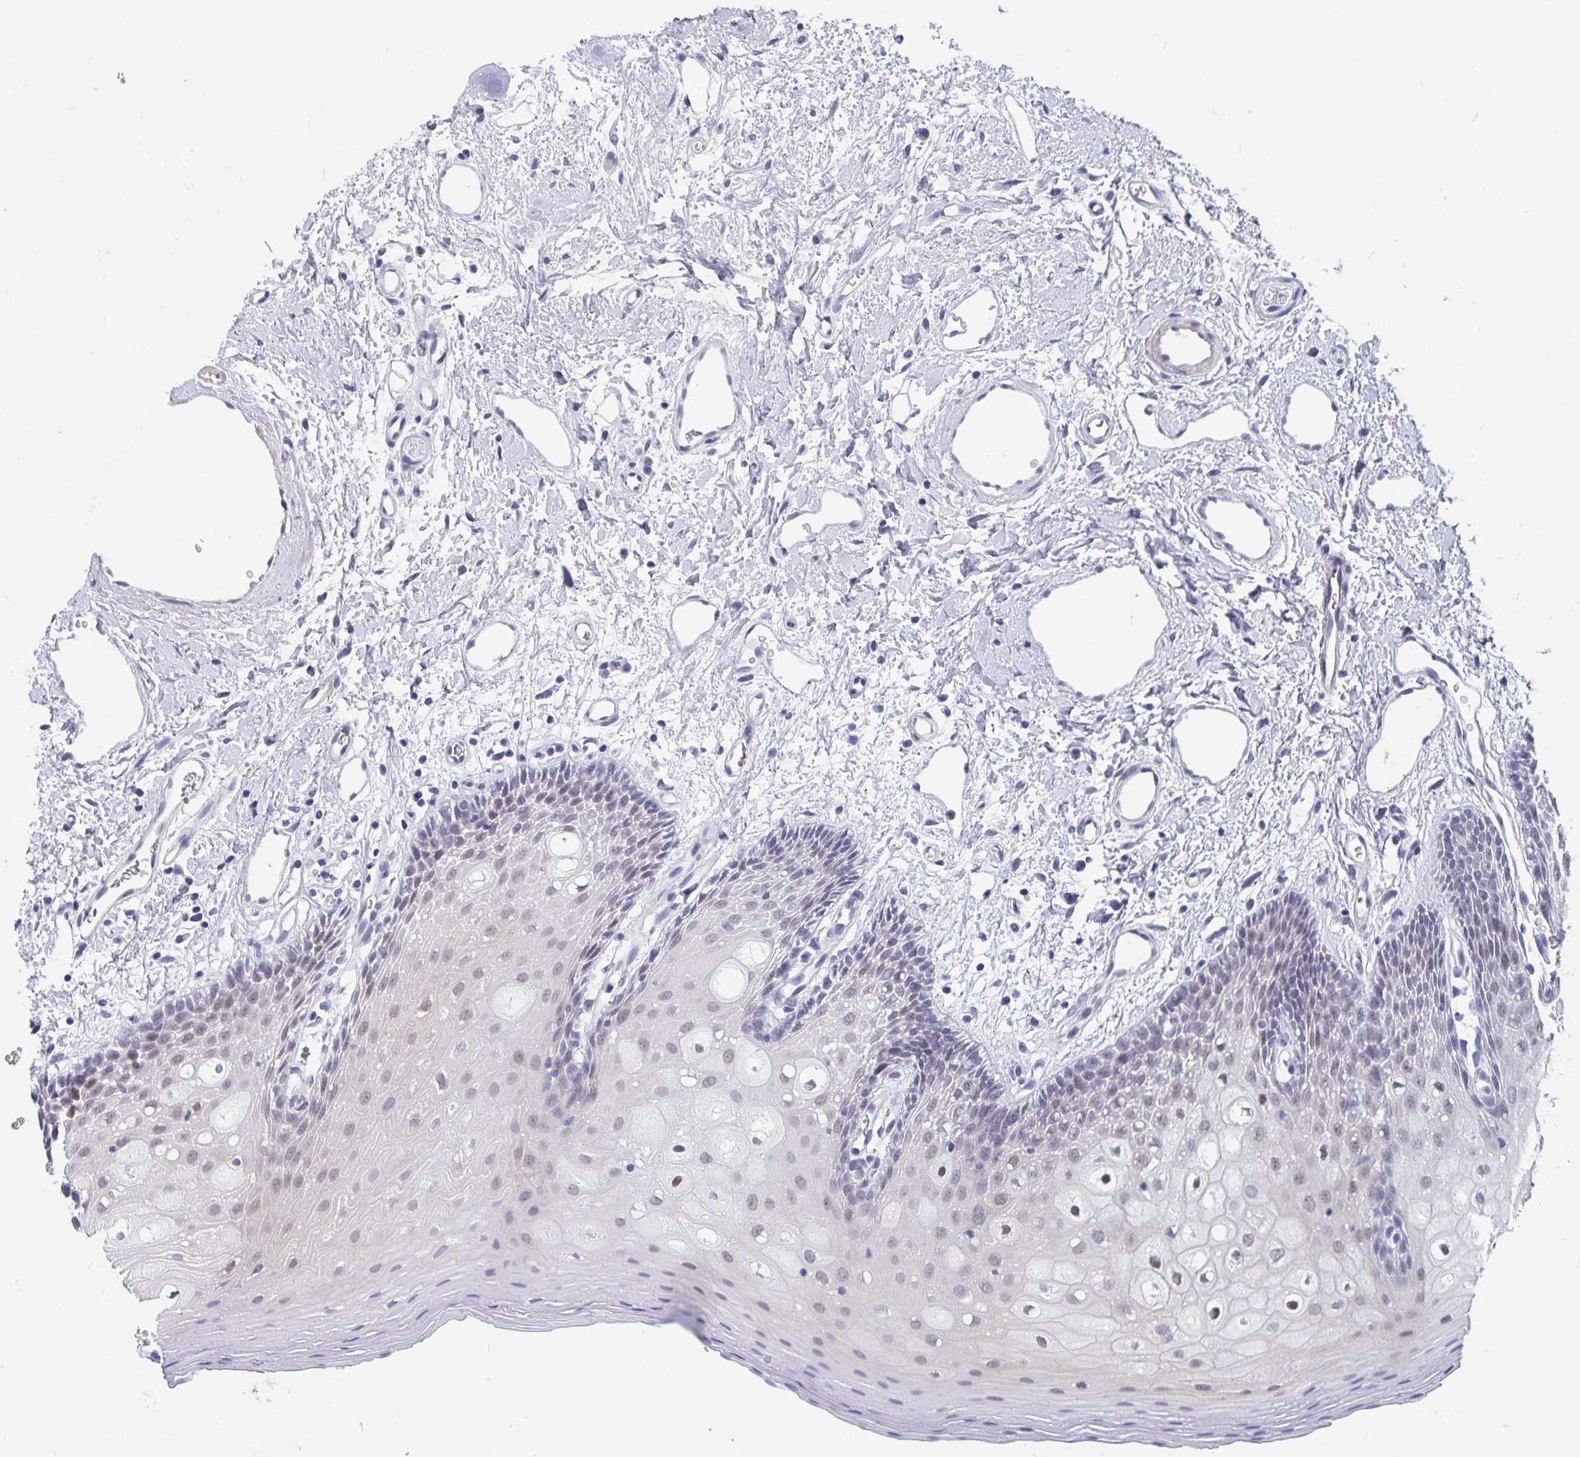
{"staining": {"intensity": "weak", "quantity": "25%-75%", "location": "cytoplasmic/membranous,nuclear"}, "tissue": "oral mucosa", "cell_type": "Squamous epithelial cells", "image_type": "normal", "snomed": [{"axis": "morphology", "description": "Normal tissue, NOS"}, {"axis": "topography", "description": "Oral tissue"}], "caption": "Immunohistochemistry micrograph of normal human oral mucosa stained for a protein (brown), which shows low levels of weak cytoplasmic/membranous,nuclear positivity in about 25%-75% of squamous epithelial cells.", "gene": "BAG6", "patient": {"sex": "female", "age": 43}}